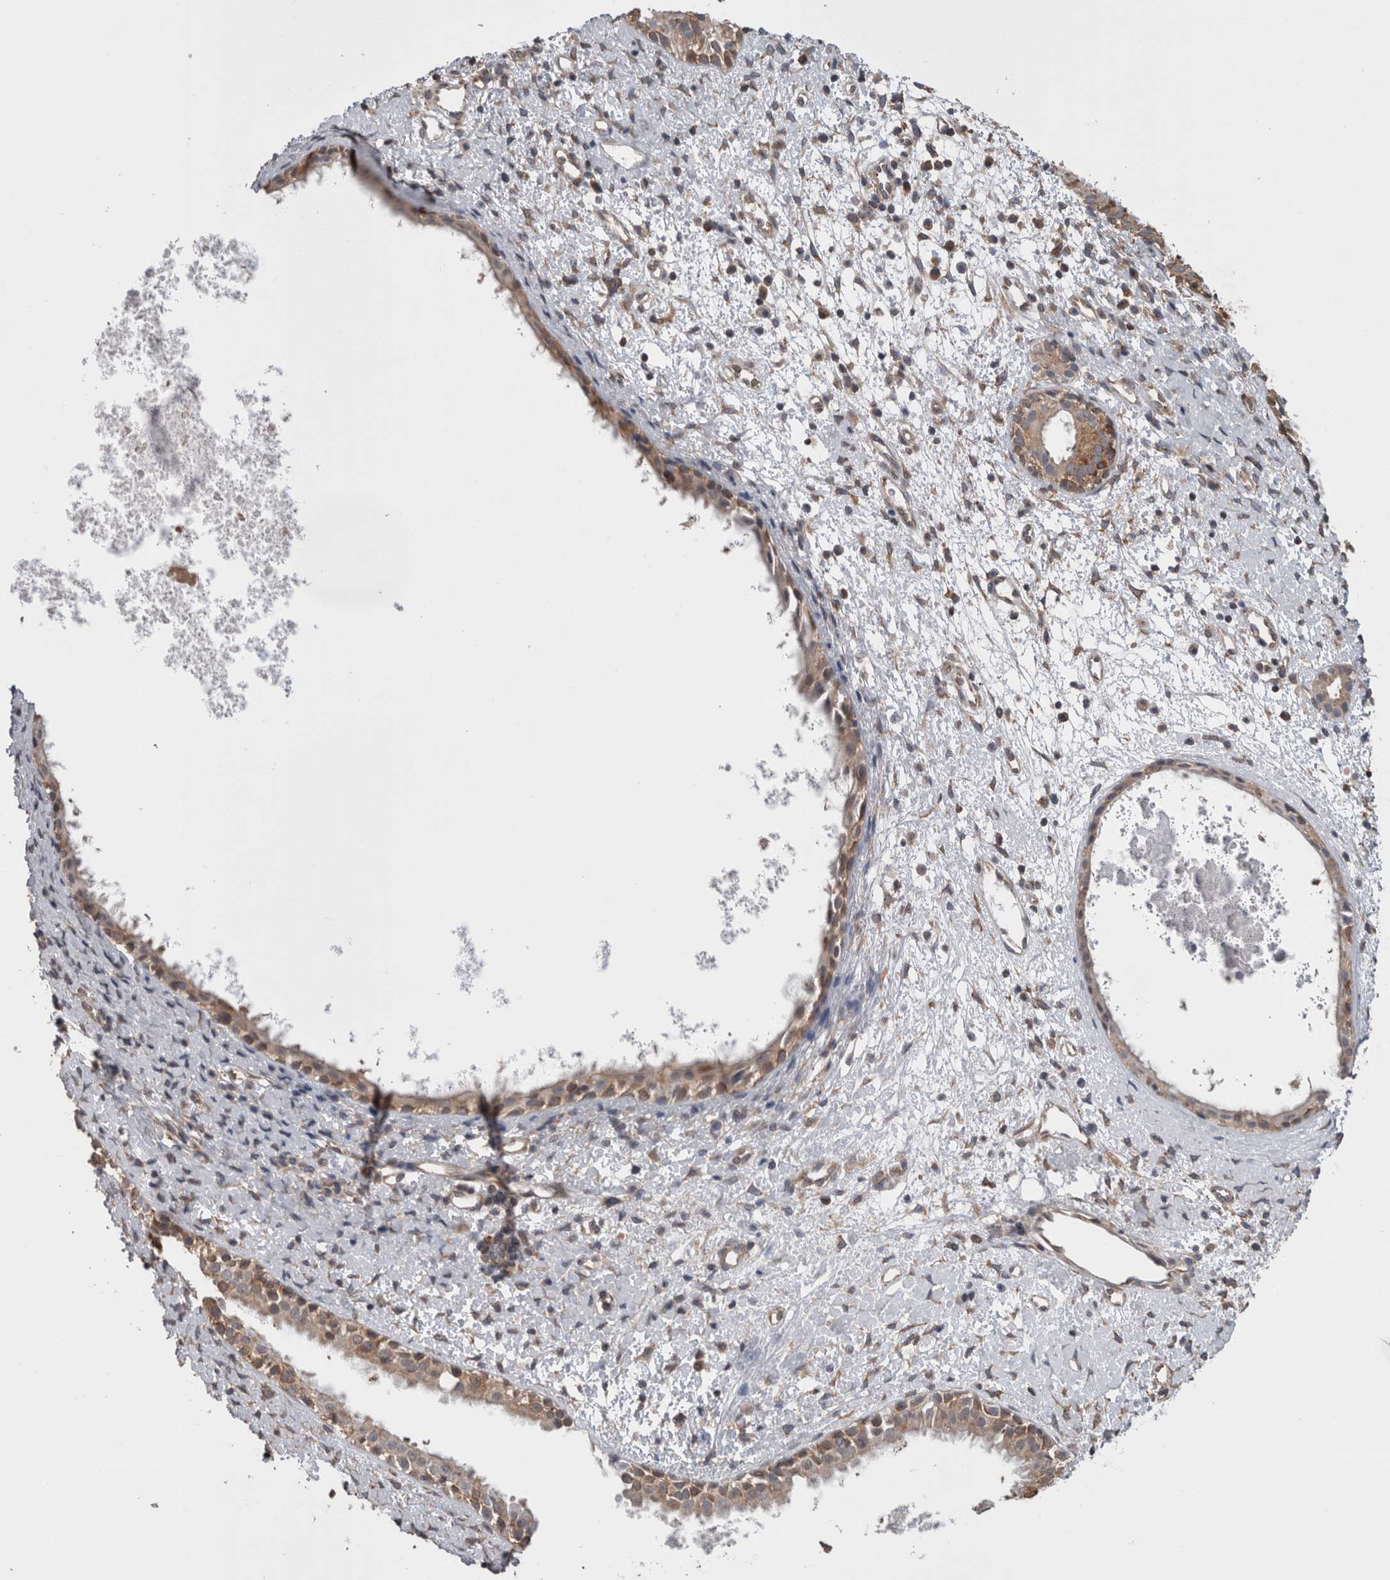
{"staining": {"intensity": "moderate", "quantity": ">75%", "location": "cytoplasmic/membranous"}, "tissue": "nasopharynx", "cell_type": "Respiratory epithelial cells", "image_type": "normal", "snomed": [{"axis": "morphology", "description": "Normal tissue, NOS"}, {"axis": "topography", "description": "Nasopharynx"}], "caption": "A histopathology image of human nasopharynx stained for a protein reveals moderate cytoplasmic/membranous brown staining in respiratory epithelial cells. Nuclei are stained in blue.", "gene": "DDX6", "patient": {"sex": "male", "age": 22}}